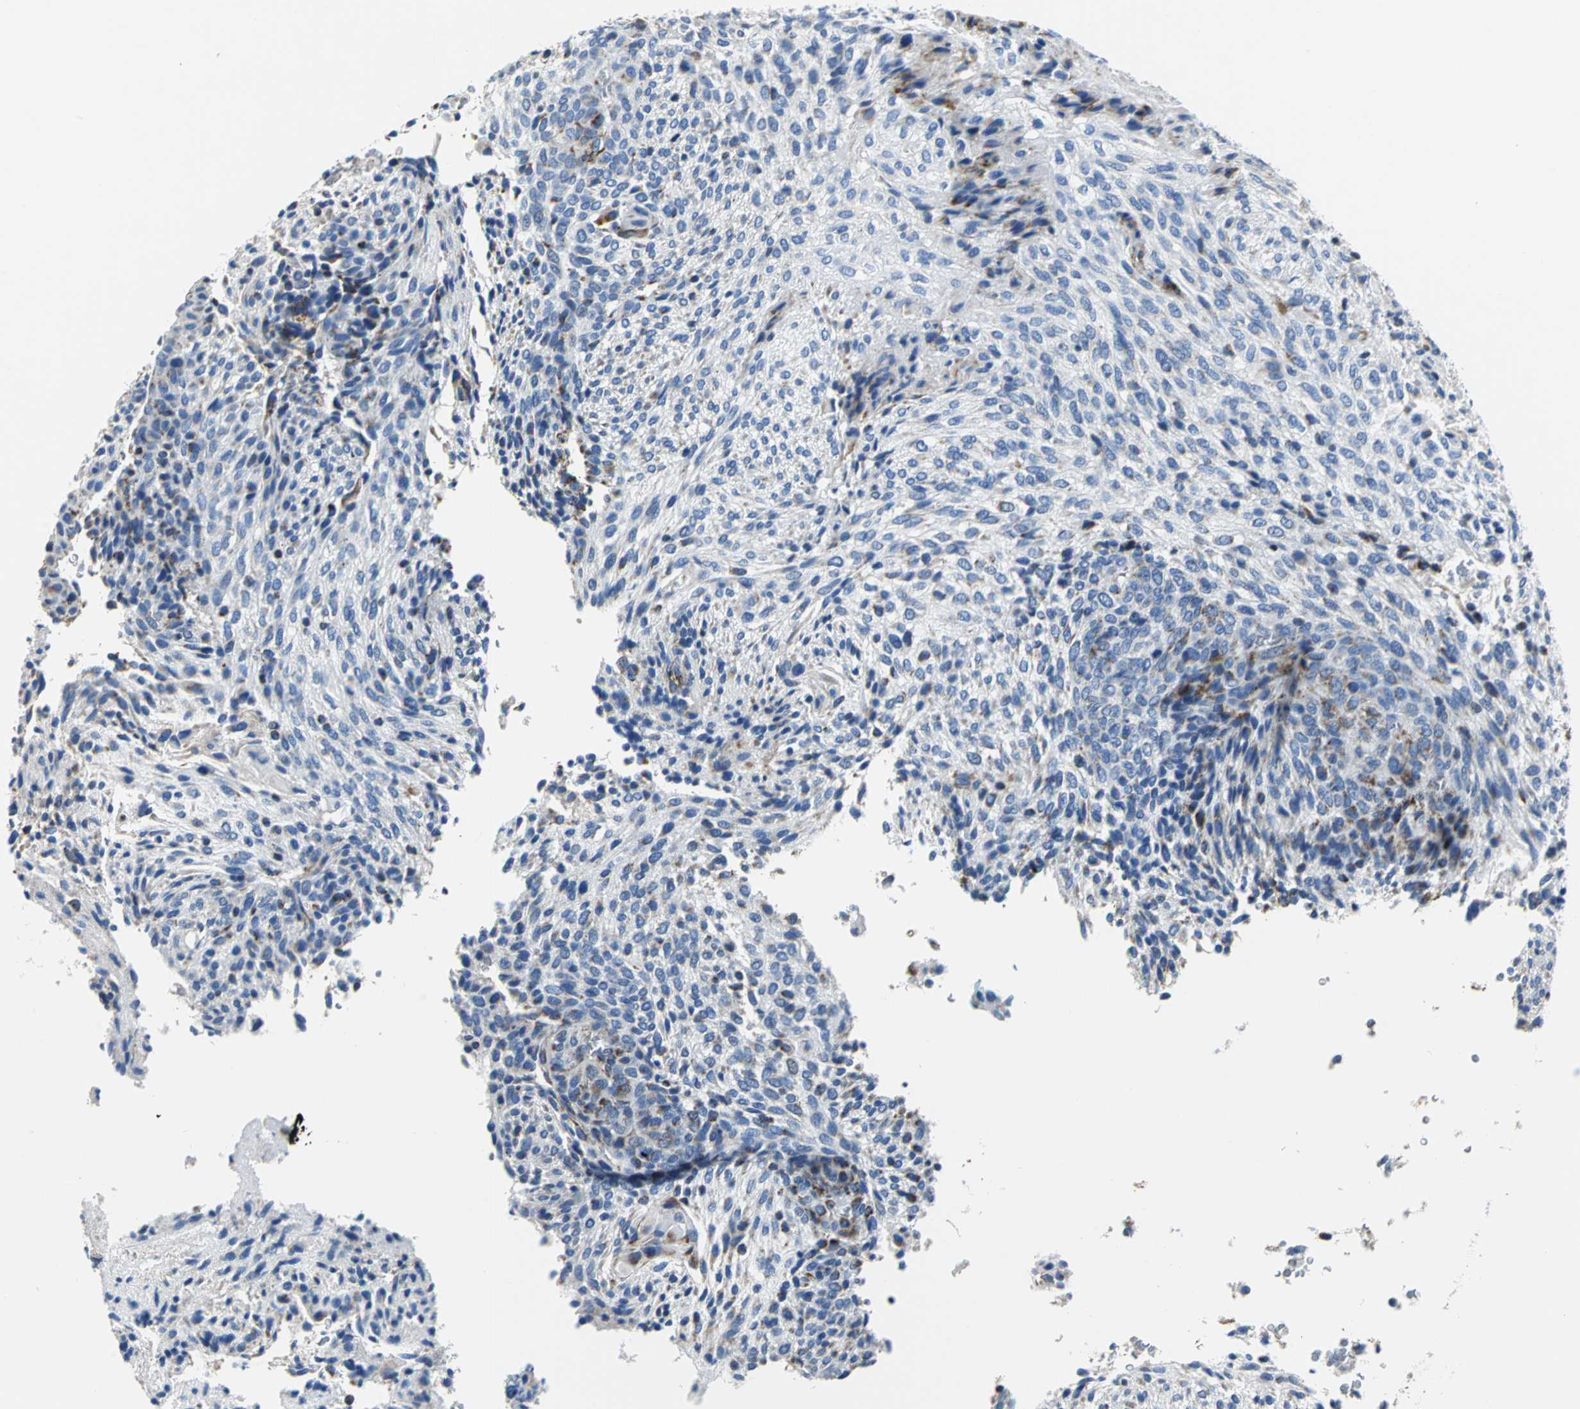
{"staining": {"intensity": "weak", "quantity": "<25%", "location": "cytoplasmic/membranous"}, "tissue": "glioma", "cell_type": "Tumor cells", "image_type": "cancer", "snomed": [{"axis": "morphology", "description": "Glioma, malignant, High grade"}, {"axis": "topography", "description": "Cerebral cortex"}], "caption": "DAB immunohistochemical staining of human high-grade glioma (malignant) exhibits no significant expression in tumor cells.", "gene": "IFI6", "patient": {"sex": "female", "age": 55}}